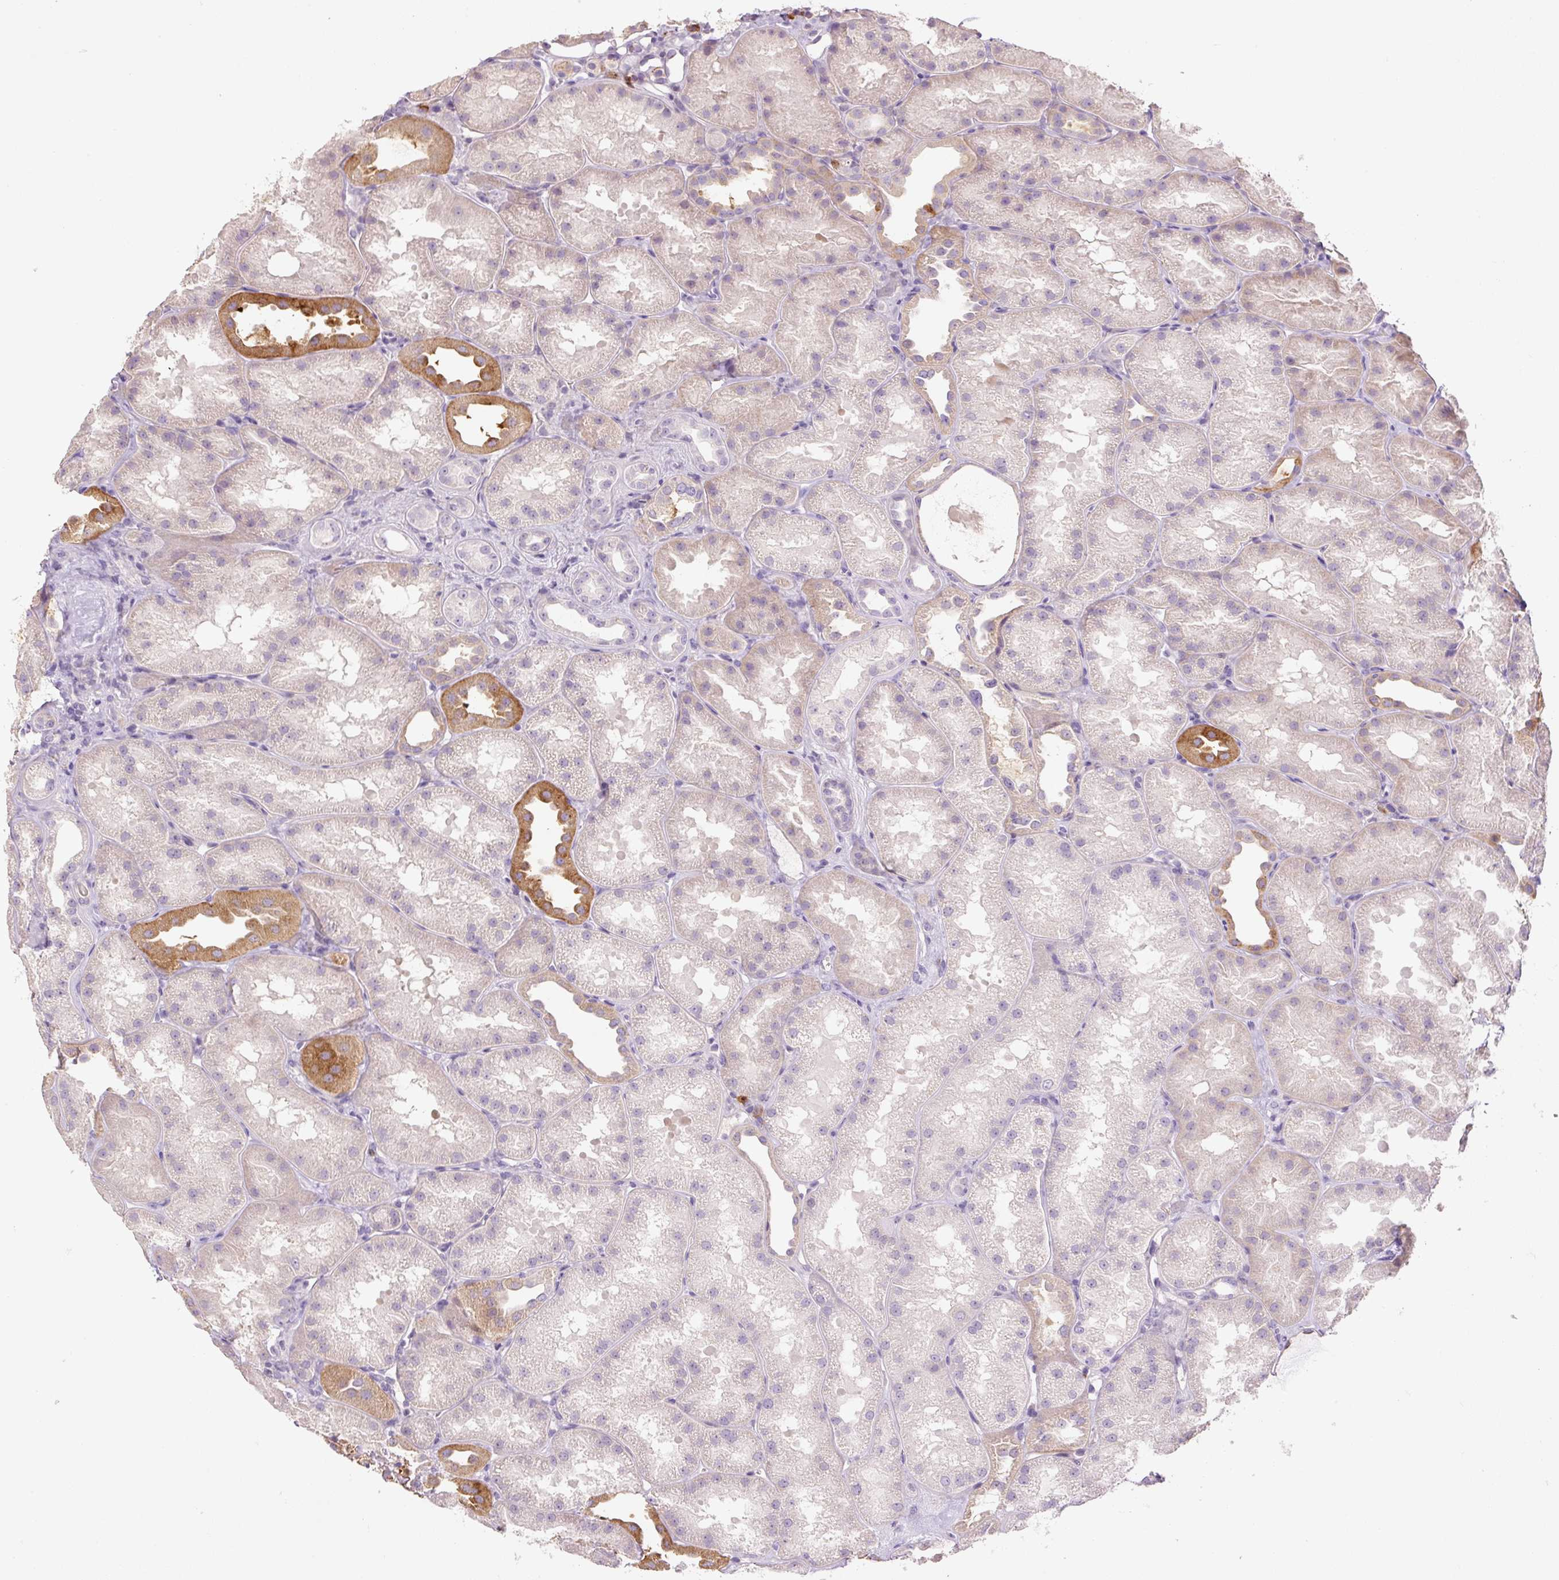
{"staining": {"intensity": "moderate", "quantity": "<25%", "location": "cytoplasmic/membranous"}, "tissue": "kidney", "cell_type": "Cells in glomeruli", "image_type": "normal", "snomed": [{"axis": "morphology", "description": "Normal tissue, NOS"}, {"axis": "topography", "description": "Kidney"}], "caption": "Kidney was stained to show a protein in brown. There is low levels of moderate cytoplasmic/membranous staining in about <25% of cells in glomeruli. (DAB (3,3'-diaminobenzidine) IHC, brown staining for protein, blue staining for nuclei).", "gene": "HAX1", "patient": {"sex": "male", "age": 61}}